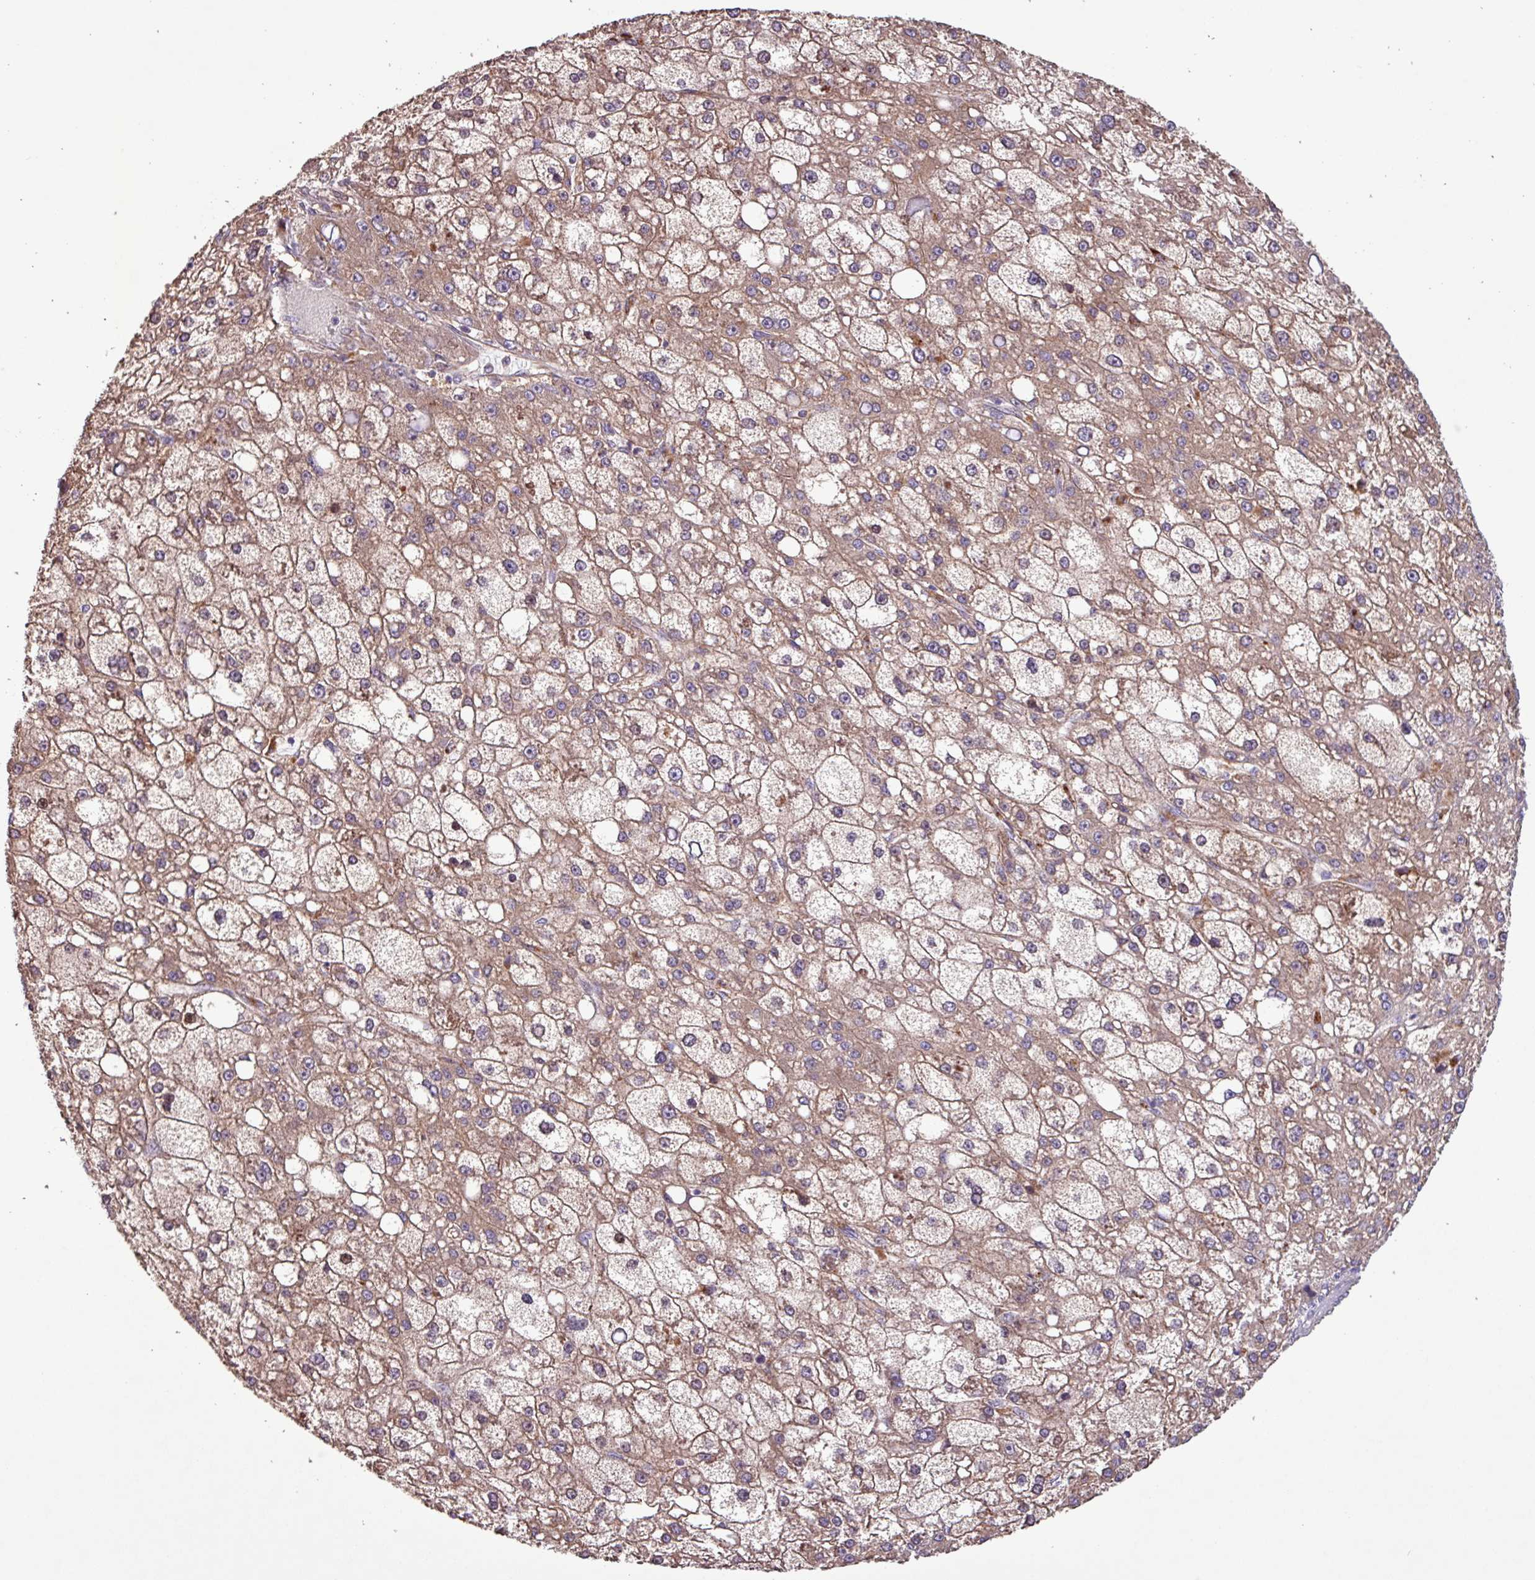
{"staining": {"intensity": "moderate", "quantity": ">75%", "location": "cytoplasmic/membranous"}, "tissue": "liver cancer", "cell_type": "Tumor cells", "image_type": "cancer", "snomed": [{"axis": "morphology", "description": "Carcinoma, Hepatocellular, NOS"}, {"axis": "topography", "description": "Liver"}], "caption": "Liver hepatocellular carcinoma stained with DAB (3,3'-diaminobenzidine) immunohistochemistry (IHC) displays medium levels of moderate cytoplasmic/membranous staining in approximately >75% of tumor cells.", "gene": "PTPRQ", "patient": {"sex": "male", "age": 67}}